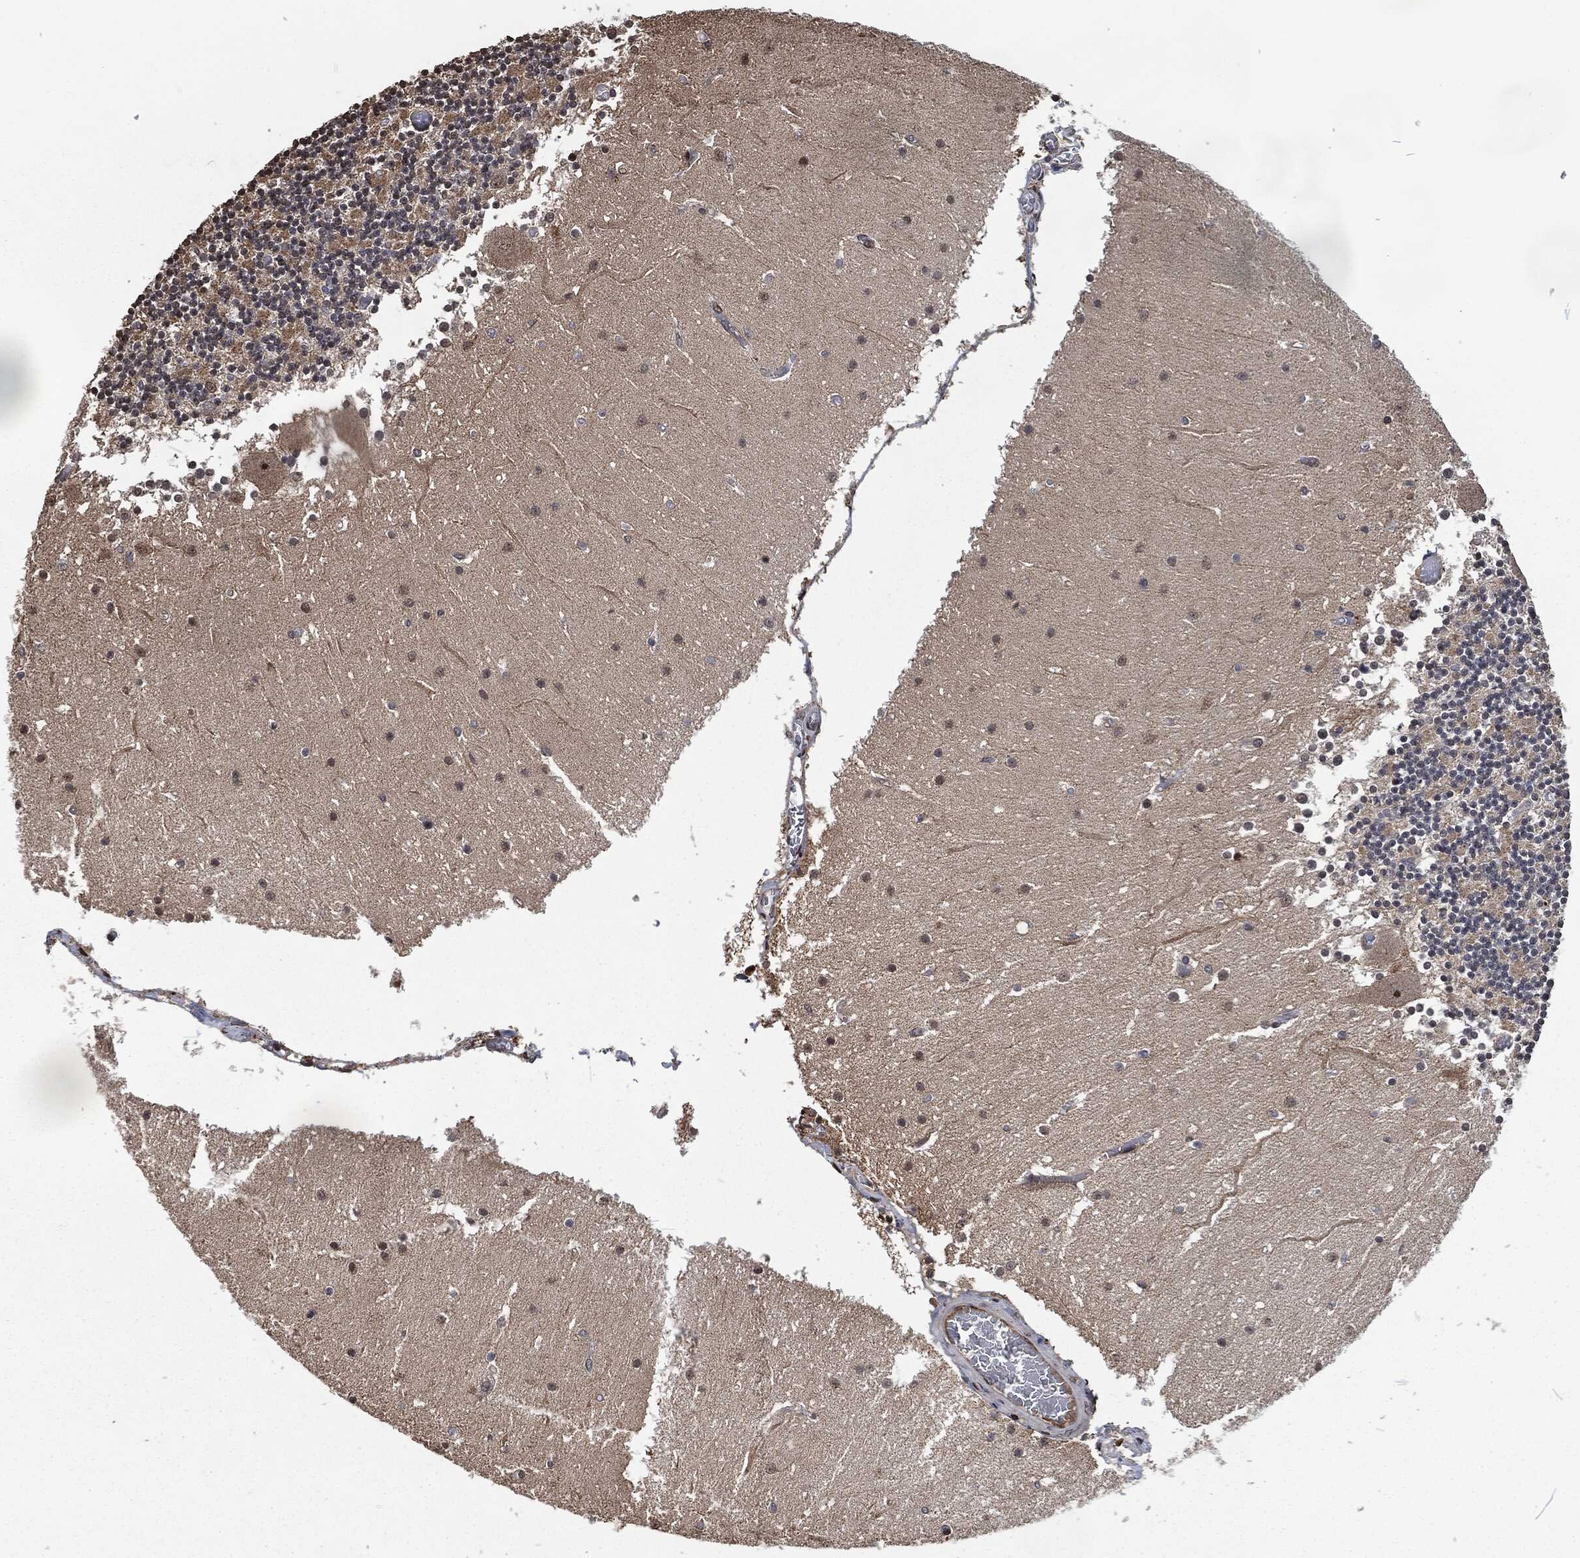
{"staining": {"intensity": "negative", "quantity": "none", "location": "none"}, "tissue": "cerebellum", "cell_type": "Cells in granular layer", "image_type": "normal", "snomed": [{"axis": "morphology", "description": "Normal tissue, NOS"}, {"axis": "topography", "description": "Cerebellum"}], "caption": "Photomicrograph shows no significant protein expression in cells in granular layer of normal cerebellum. (Brightfield microscopy of DAB (3,3'-diaminobenzidine) immunohistochemistry (IHC) at high magnification).", "gene": "SNAI1", "patient": {"sex": "female", "age": 28}}